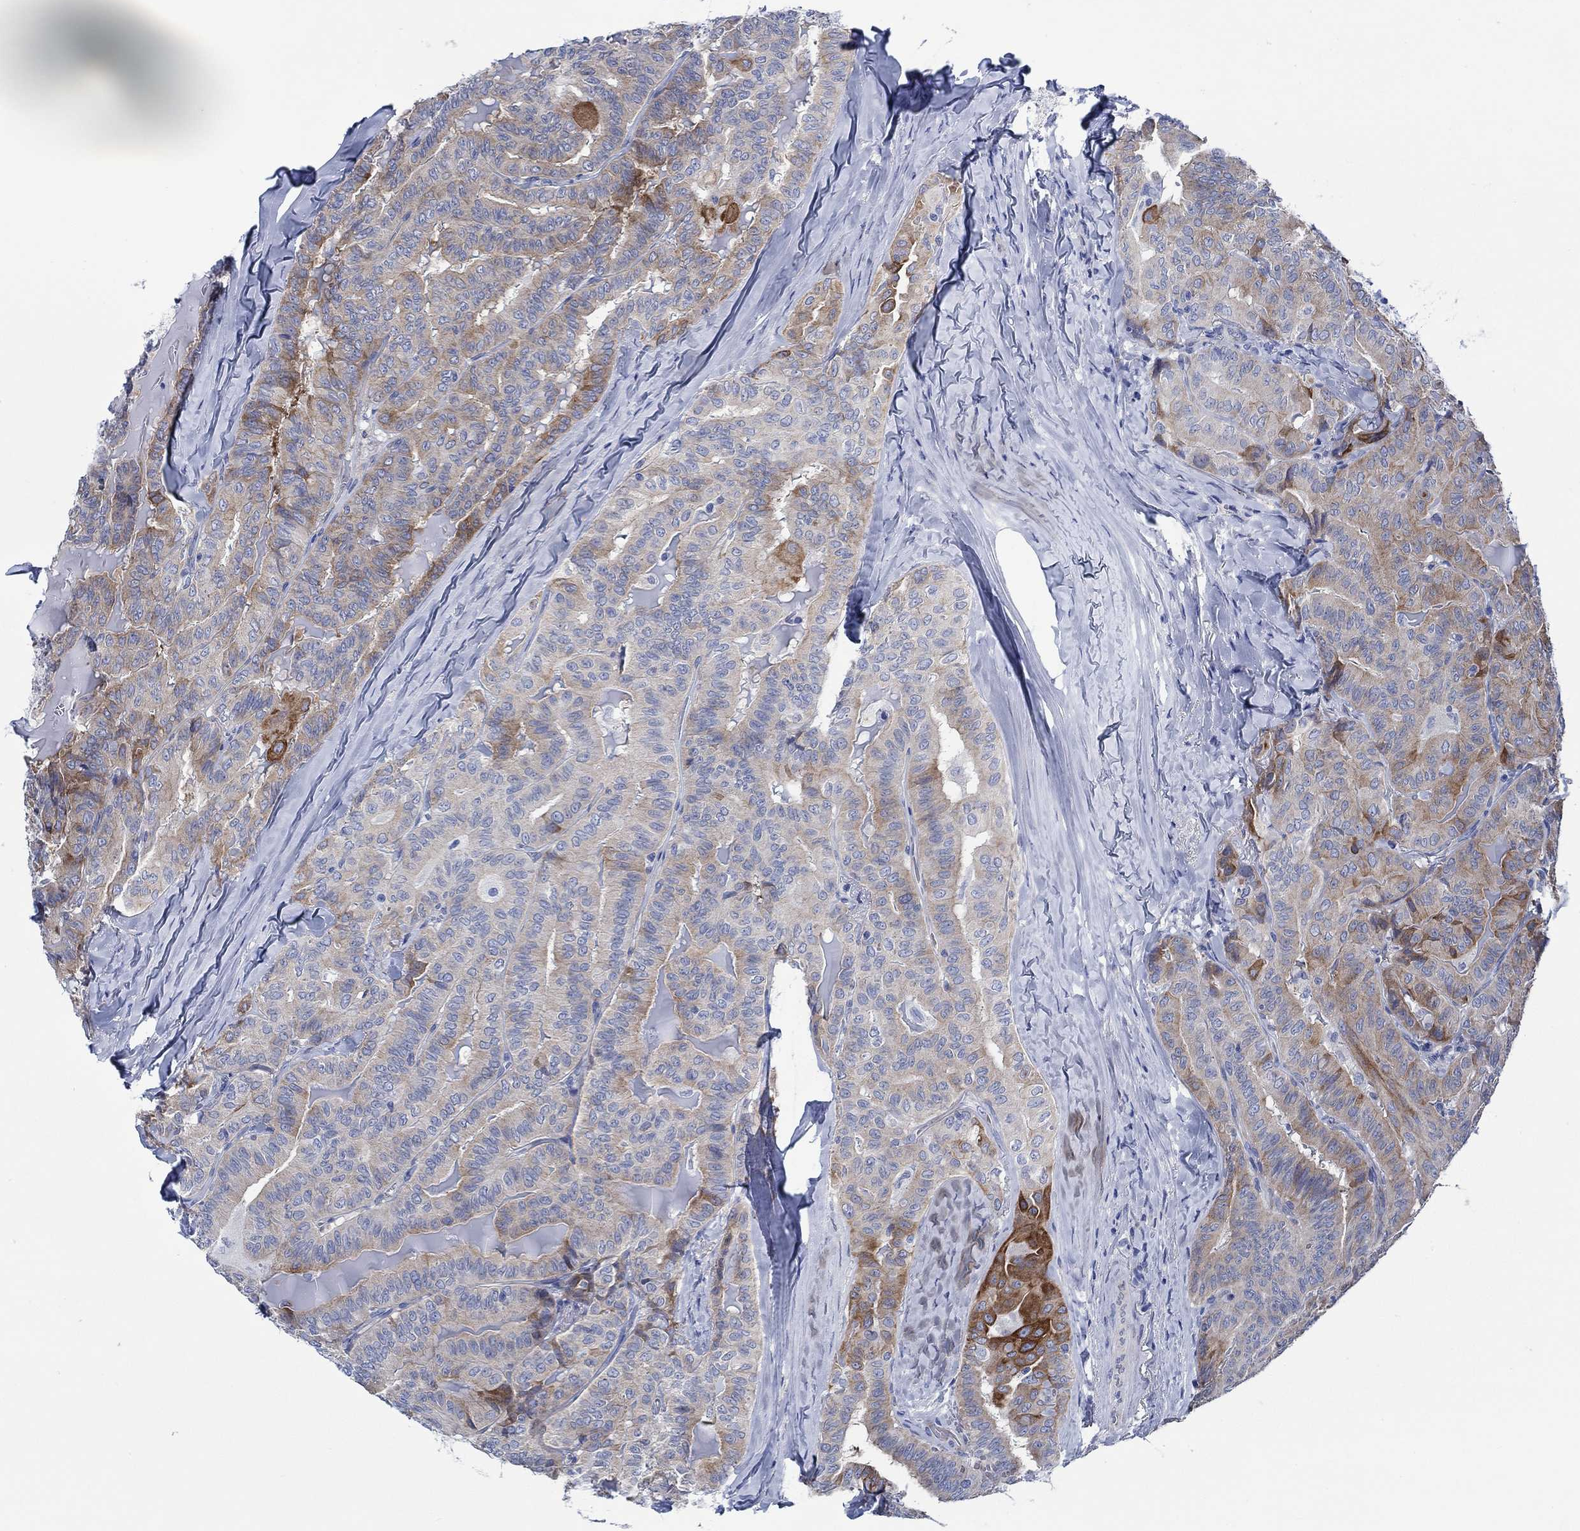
{"staining": {"intensity": "moderate", "quantity": "25%-75%", "location": "cytoplasmic/membranous"}, "tissue": "thyroid cancer", "cell_type": "Tumor cells", "image_type": "cancer", "snomed": [{"axis": "morphology", "description": "Papillary adenocarcinoma, NOS"}, {"axis": "topography", "description": "Thyroid gland"}], "caption": "Immunohistochemical staining of thyroid cancer exhibits medium levels of moderate cytoplasmic/membranous positivity in approximately 25%-75% of tumor cells. The staining was performed using DAB, with brown indicating positive protein expression. Nuclei are stained blue with hematoxylin.", "gene": "SVEP1", "patient": {"sex": "female", "age": 68}}